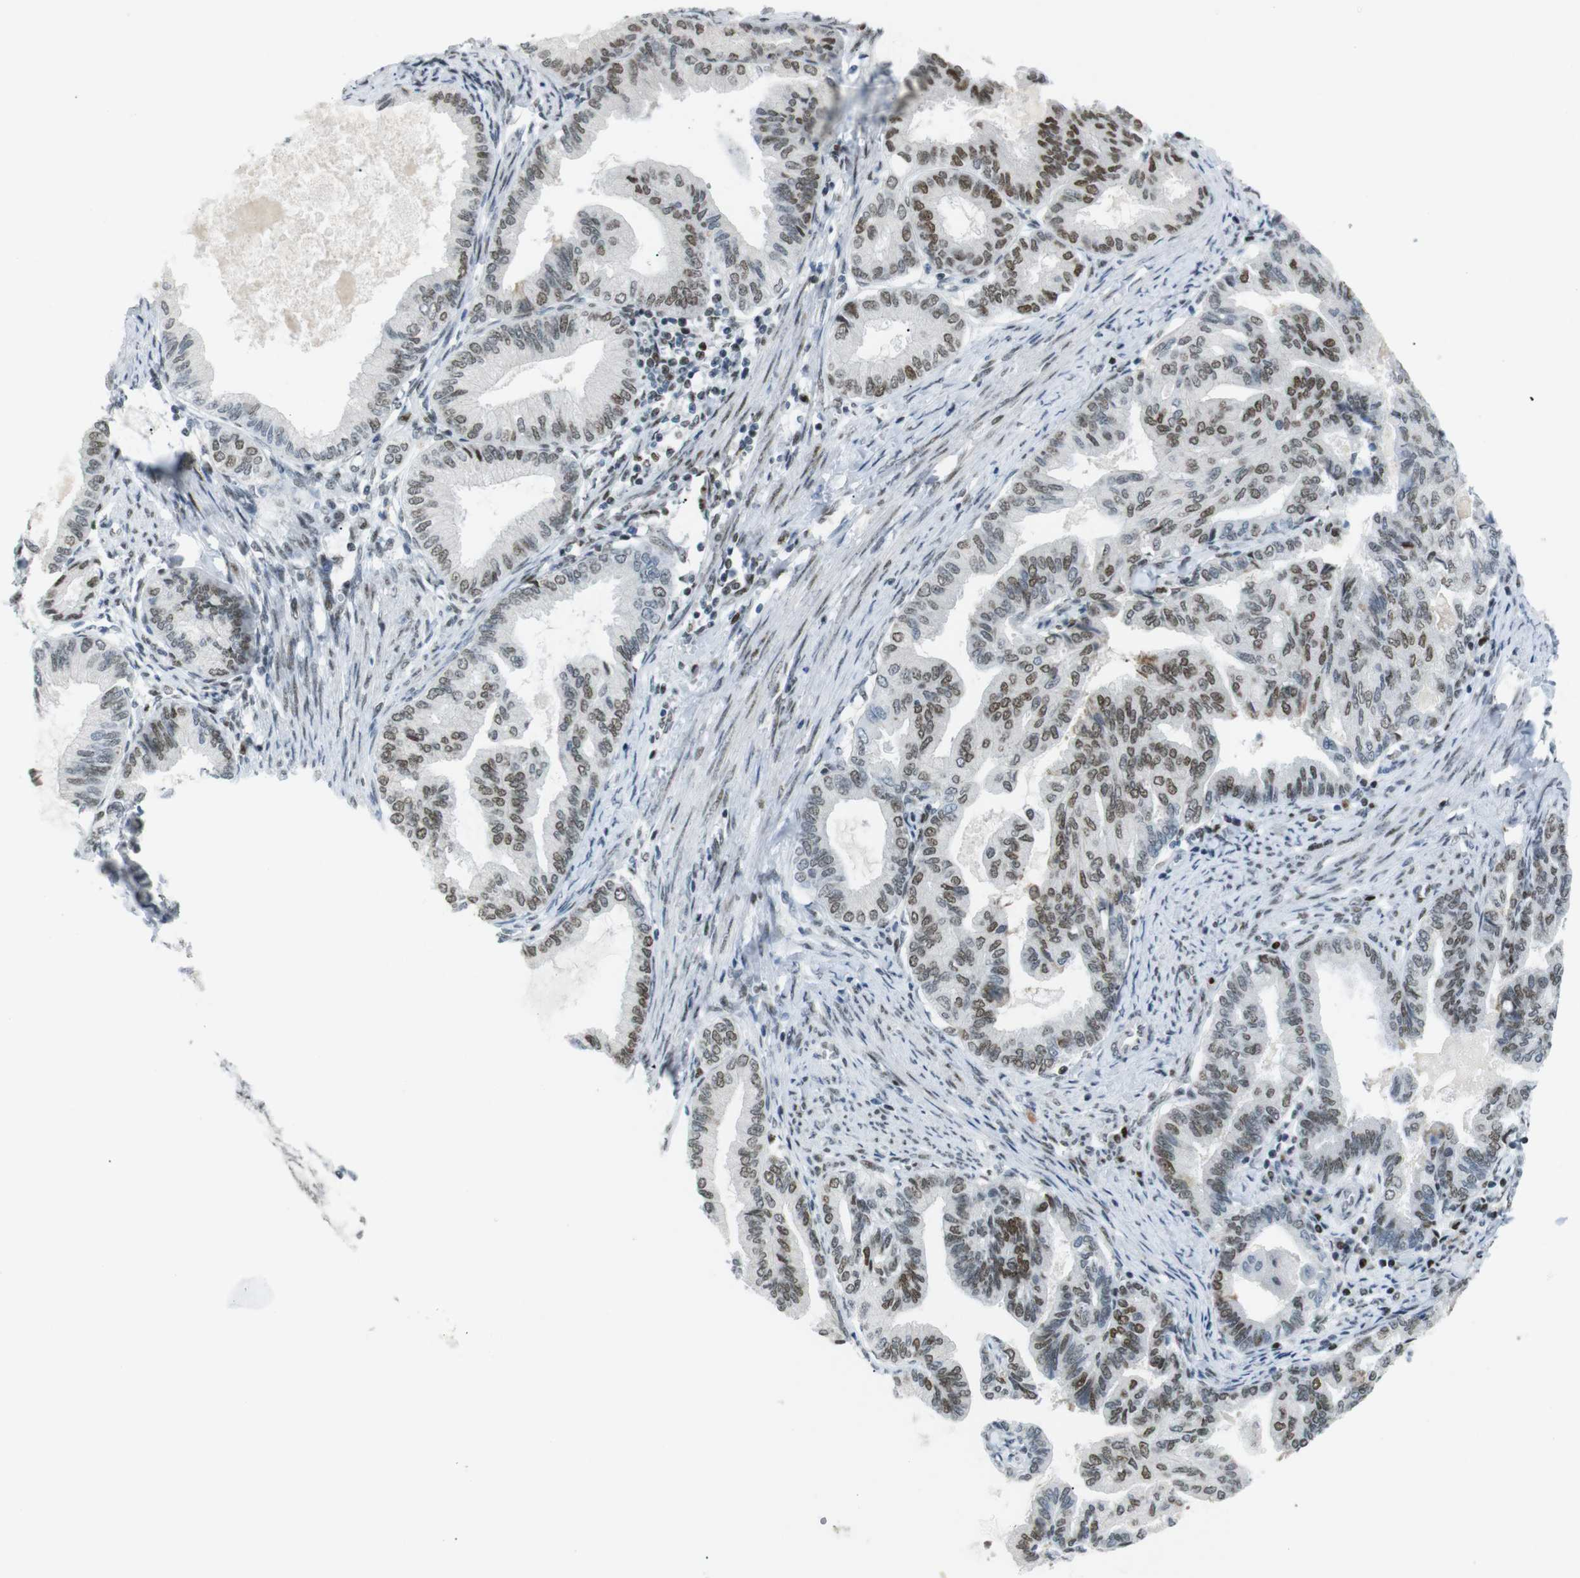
{"staining": {"intensity": "moderate", "quantity": ">75%", "location": "nuclear"}, "tissue": "endometrial cancer", "cell_type": "Tumor cells", "image_type": "cancer", "snomed": [{"axis": "morphology", "description": "Adenocarcinoma, NOS"}, {"axis": "topography", "description": "Endometrium"}], "caption": "A brown stain labels moderate nuclear positivity of a protein in endometrial adenocarcinoma tumor cells. Immunohistochemistry stains the protein in brown and the nuclei are stained blue.", "gene": "RIOX2", "patient": {"sex": "female", "age": 86}}